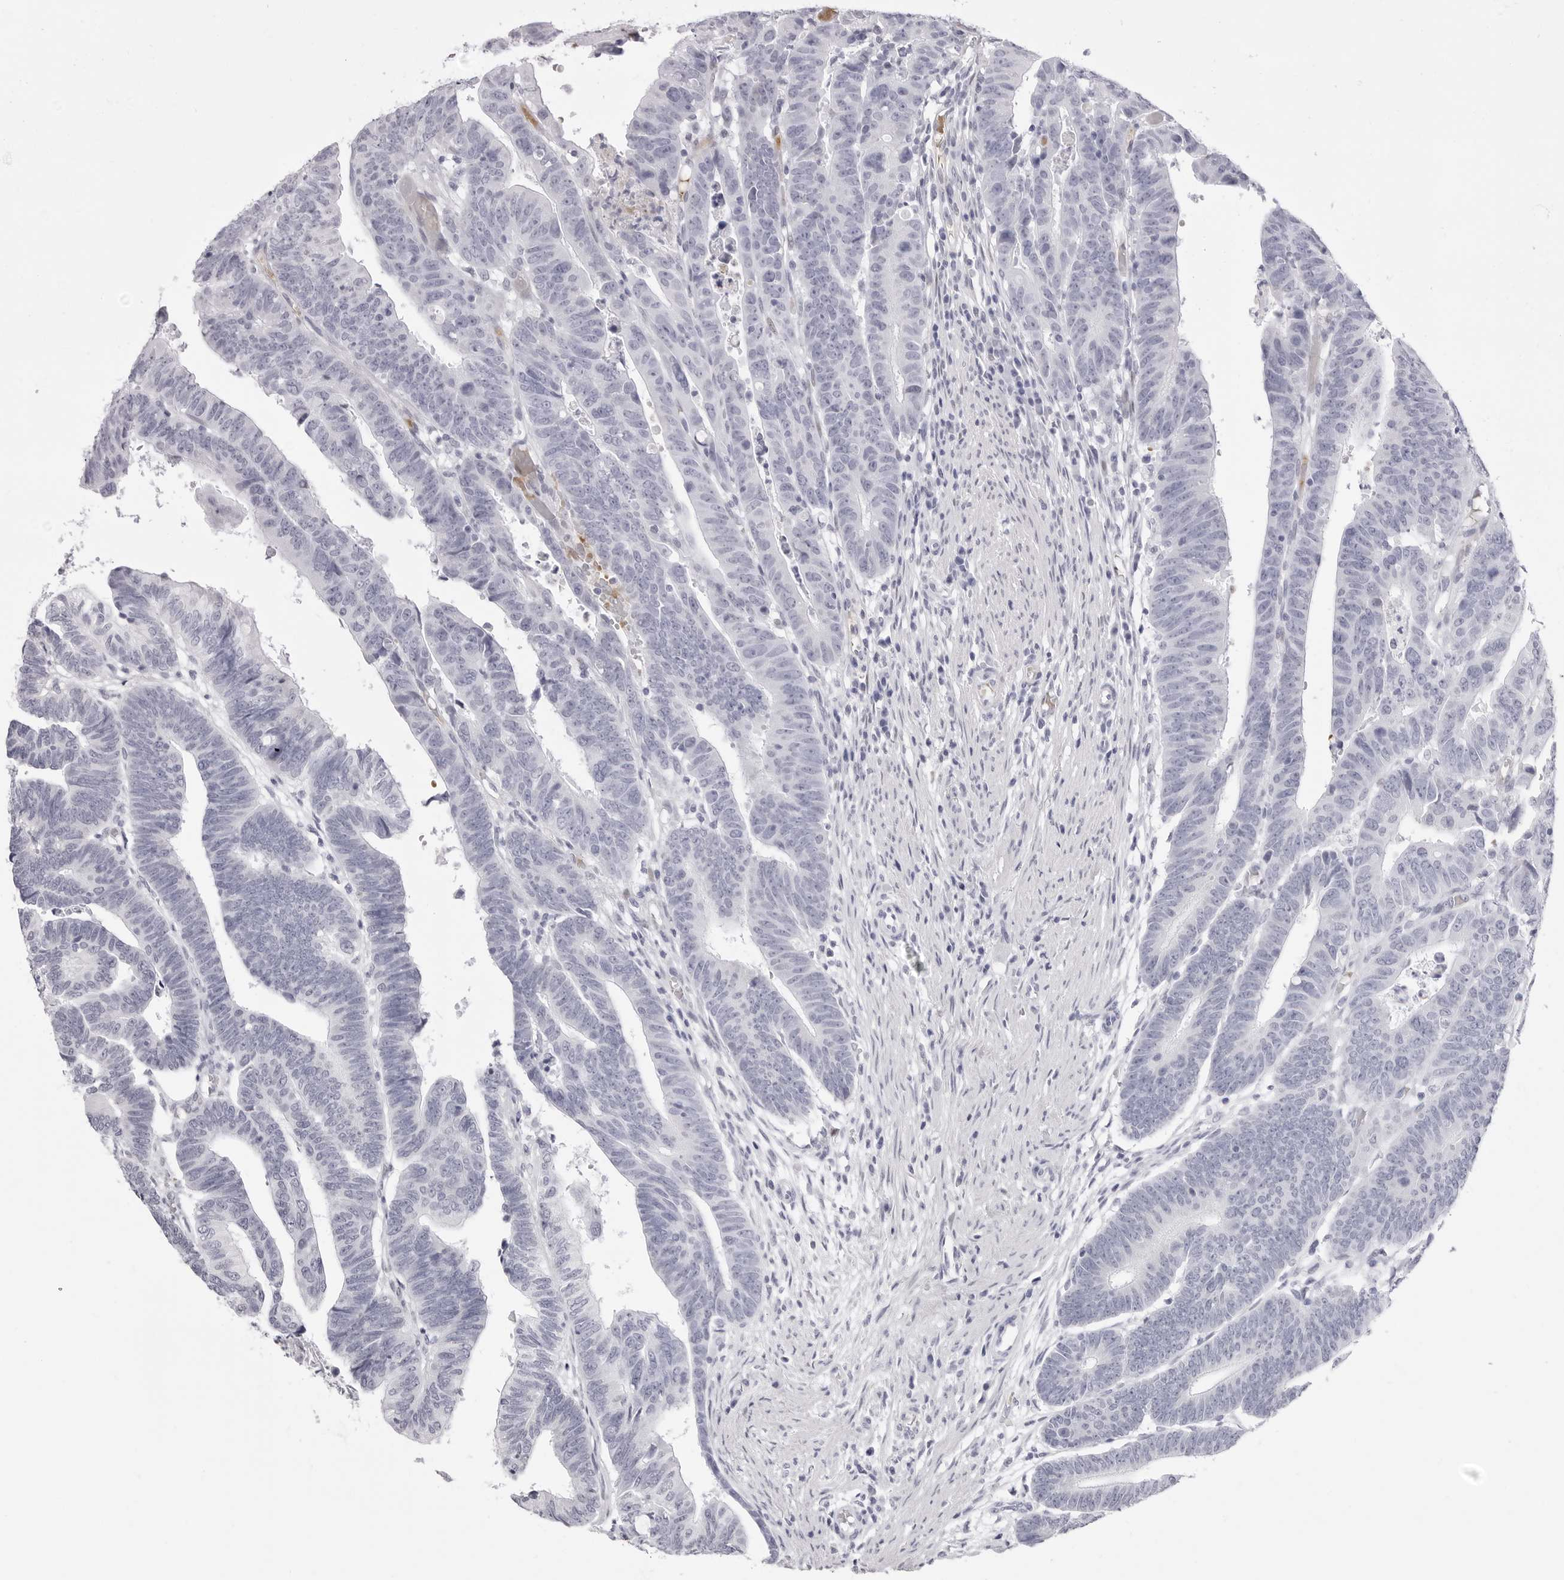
{"staining": {"intensity": "negative", "quantity": "none", "location": "none"}, "tissue": "colorectal cancer", "cell_type": "Tumor cells", "image_type": "cancer", "snomed": [{"axis": "morphology", "description": "Adenocarcinoma, NOS"}, {"axis": "topography", "description": "Rectum"}], "caption": "This micrograph is of adenocarcinoma (colorectal) stained with immunohistochemistry to label a protein in brown with the nuclei are counter-stained blue. There is no positivity in tumor cells. (Stains: DAB immunohistochemistry with hematoxylin counter stain, Microscopy: brightfield microscopy at high magnification).", "gene": "TSSK1B", "patient": {"sex": "female", "age": 65}}